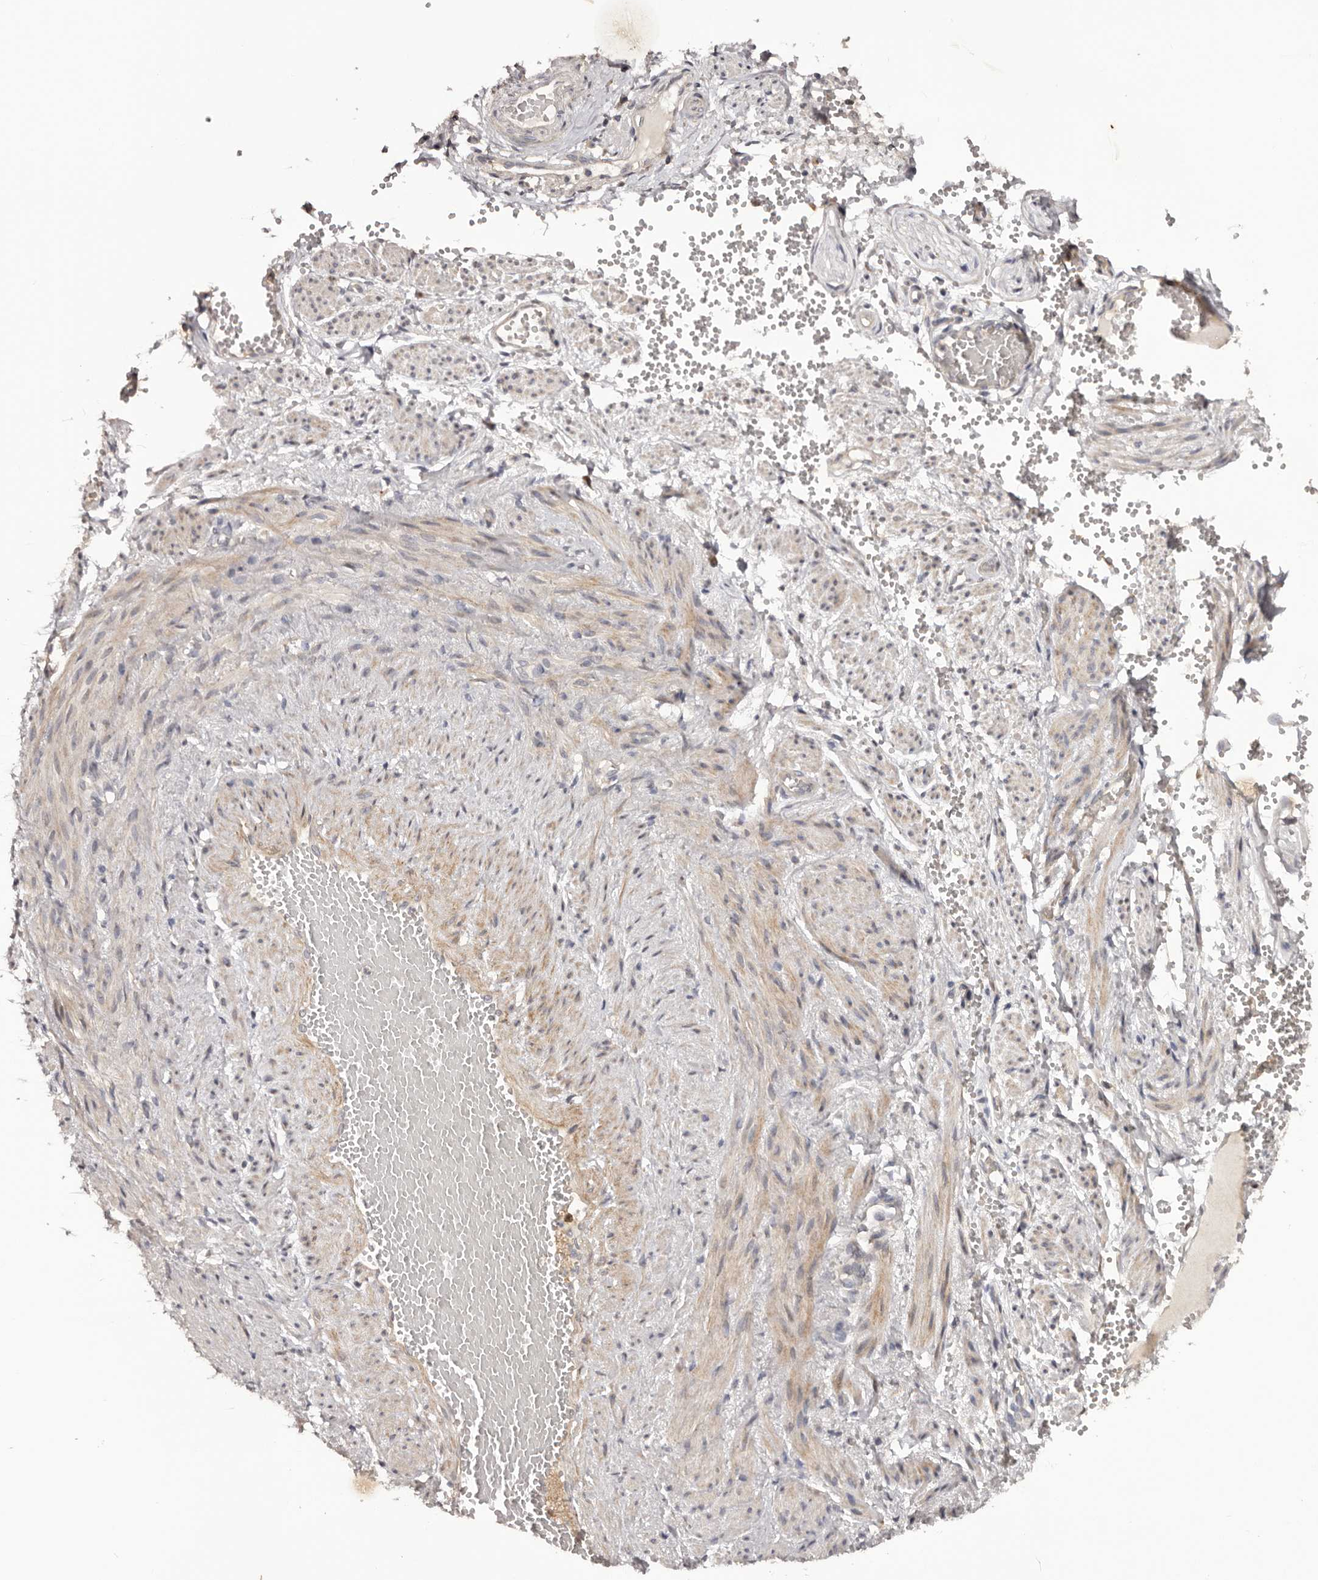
{"staining": {"intensity": "negative", "quantity": "none", "location": "none"}, "tissue": "adipose tissue", "cell_type": "Adipocytes", "image_type": "normal", "snomed": [{"axis": "morphology", "description": "Normal tissue, NOS"}, {"axis": "topography", "description": "Smooth muscle"}, {"axis": "topography", "description": "Peripheral nerve tissue"}], "caption": "DAB immunohistochemical staining of benign human adipose tissue exhibits no significant staining in adipocytes.", "gene": "KCNJ8", "patient": {"sex": "female", "age": 39}}